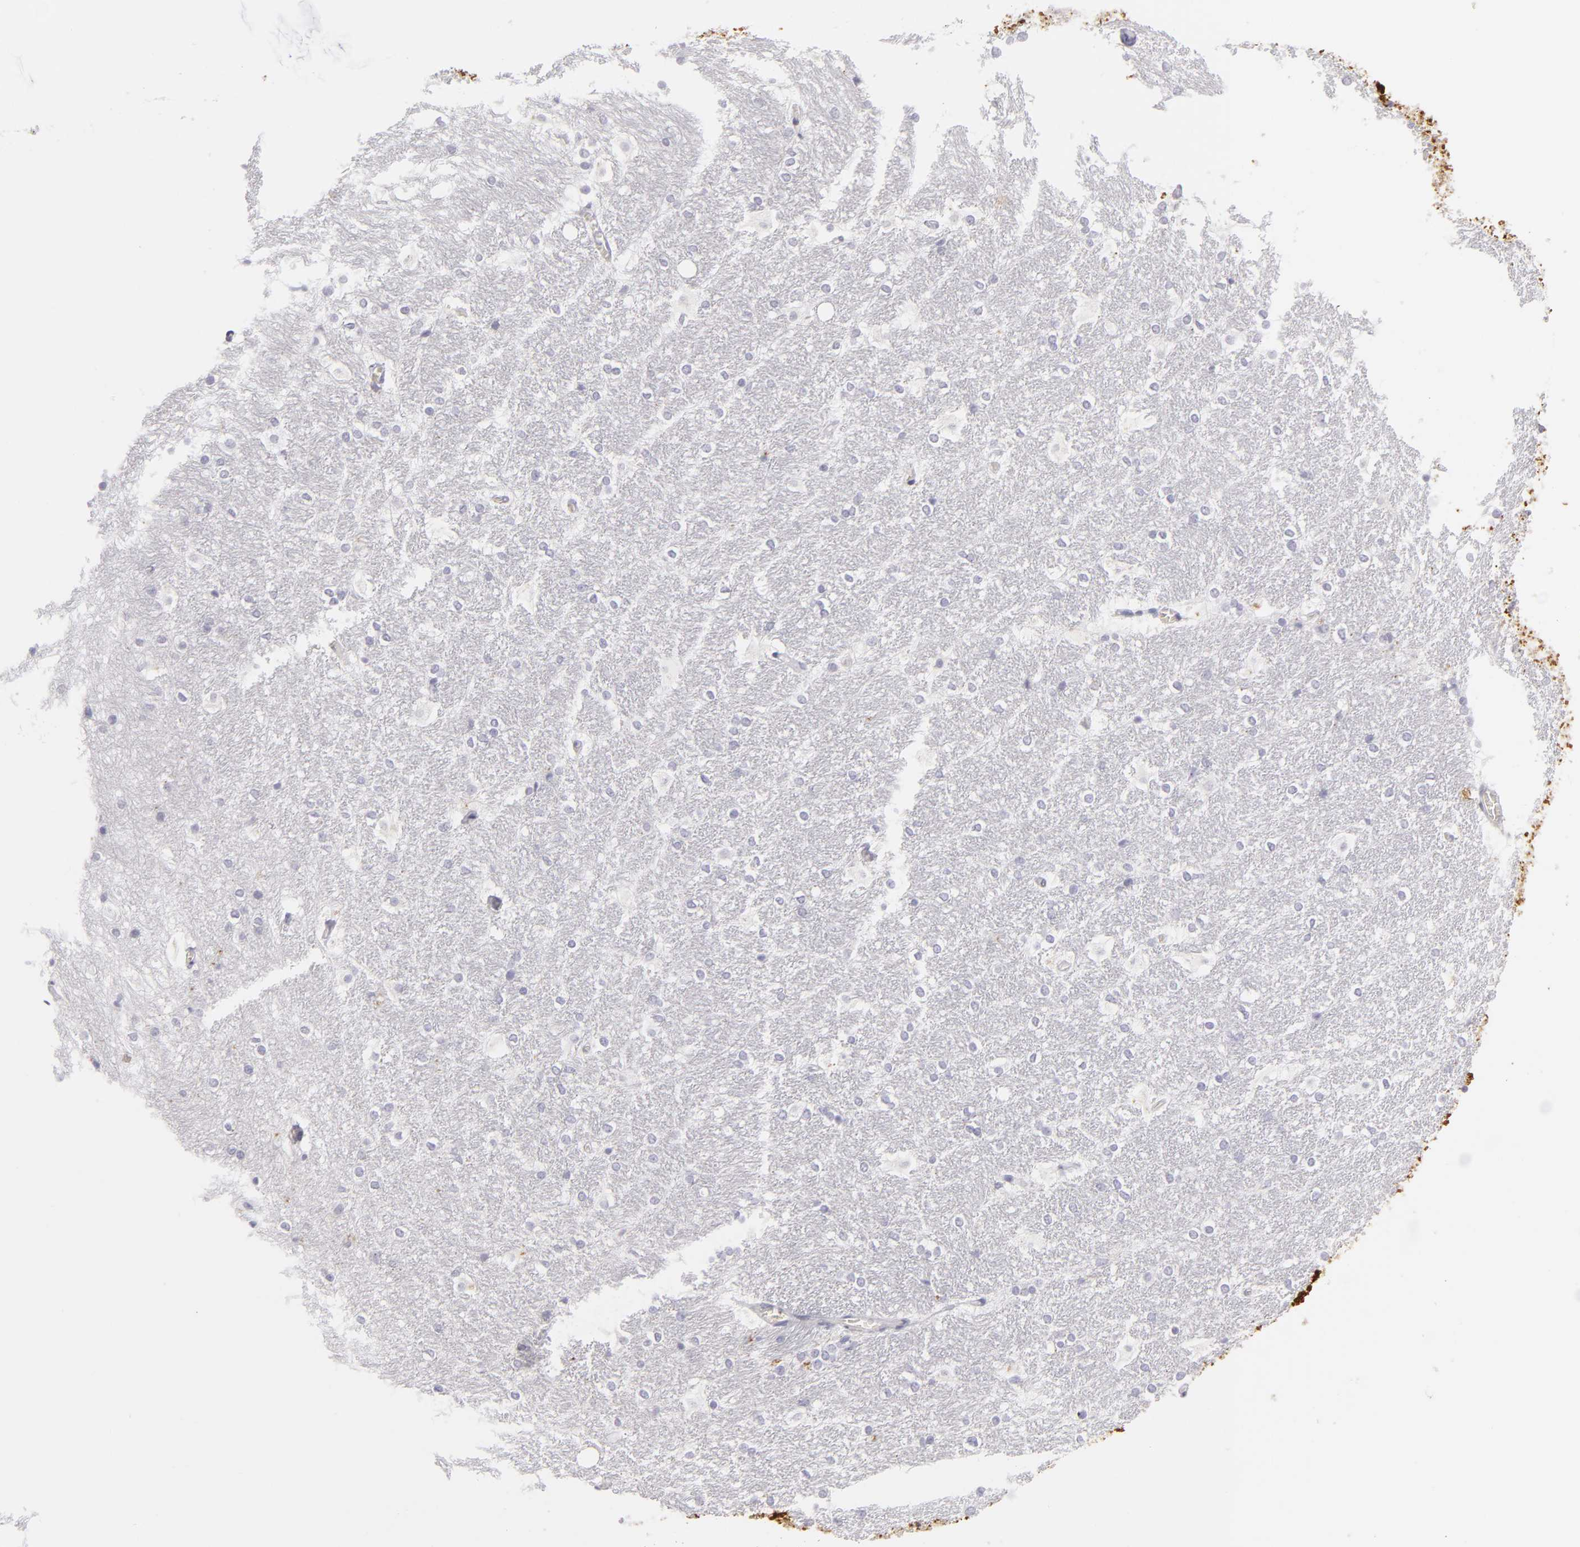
{"staining": {"intensity": "negative", "quantity": "none", "location": "none"}, "tissue": "hippocampus", "cell_type": "Glial cells", "image_type": "normal", "snomed": [{"axis": "morphology", "description": "Normal tissue, NOS"}, {"axis": "topography", "description": "Hippocampus"}], "caption": "High power microscopy image of an immunohistochemistry micrograph of unremarkable hippocampus, revealing no significant staining in glial cells.", "gene": "TNNC1", "patient": {"sex": "female", "age": 19}}